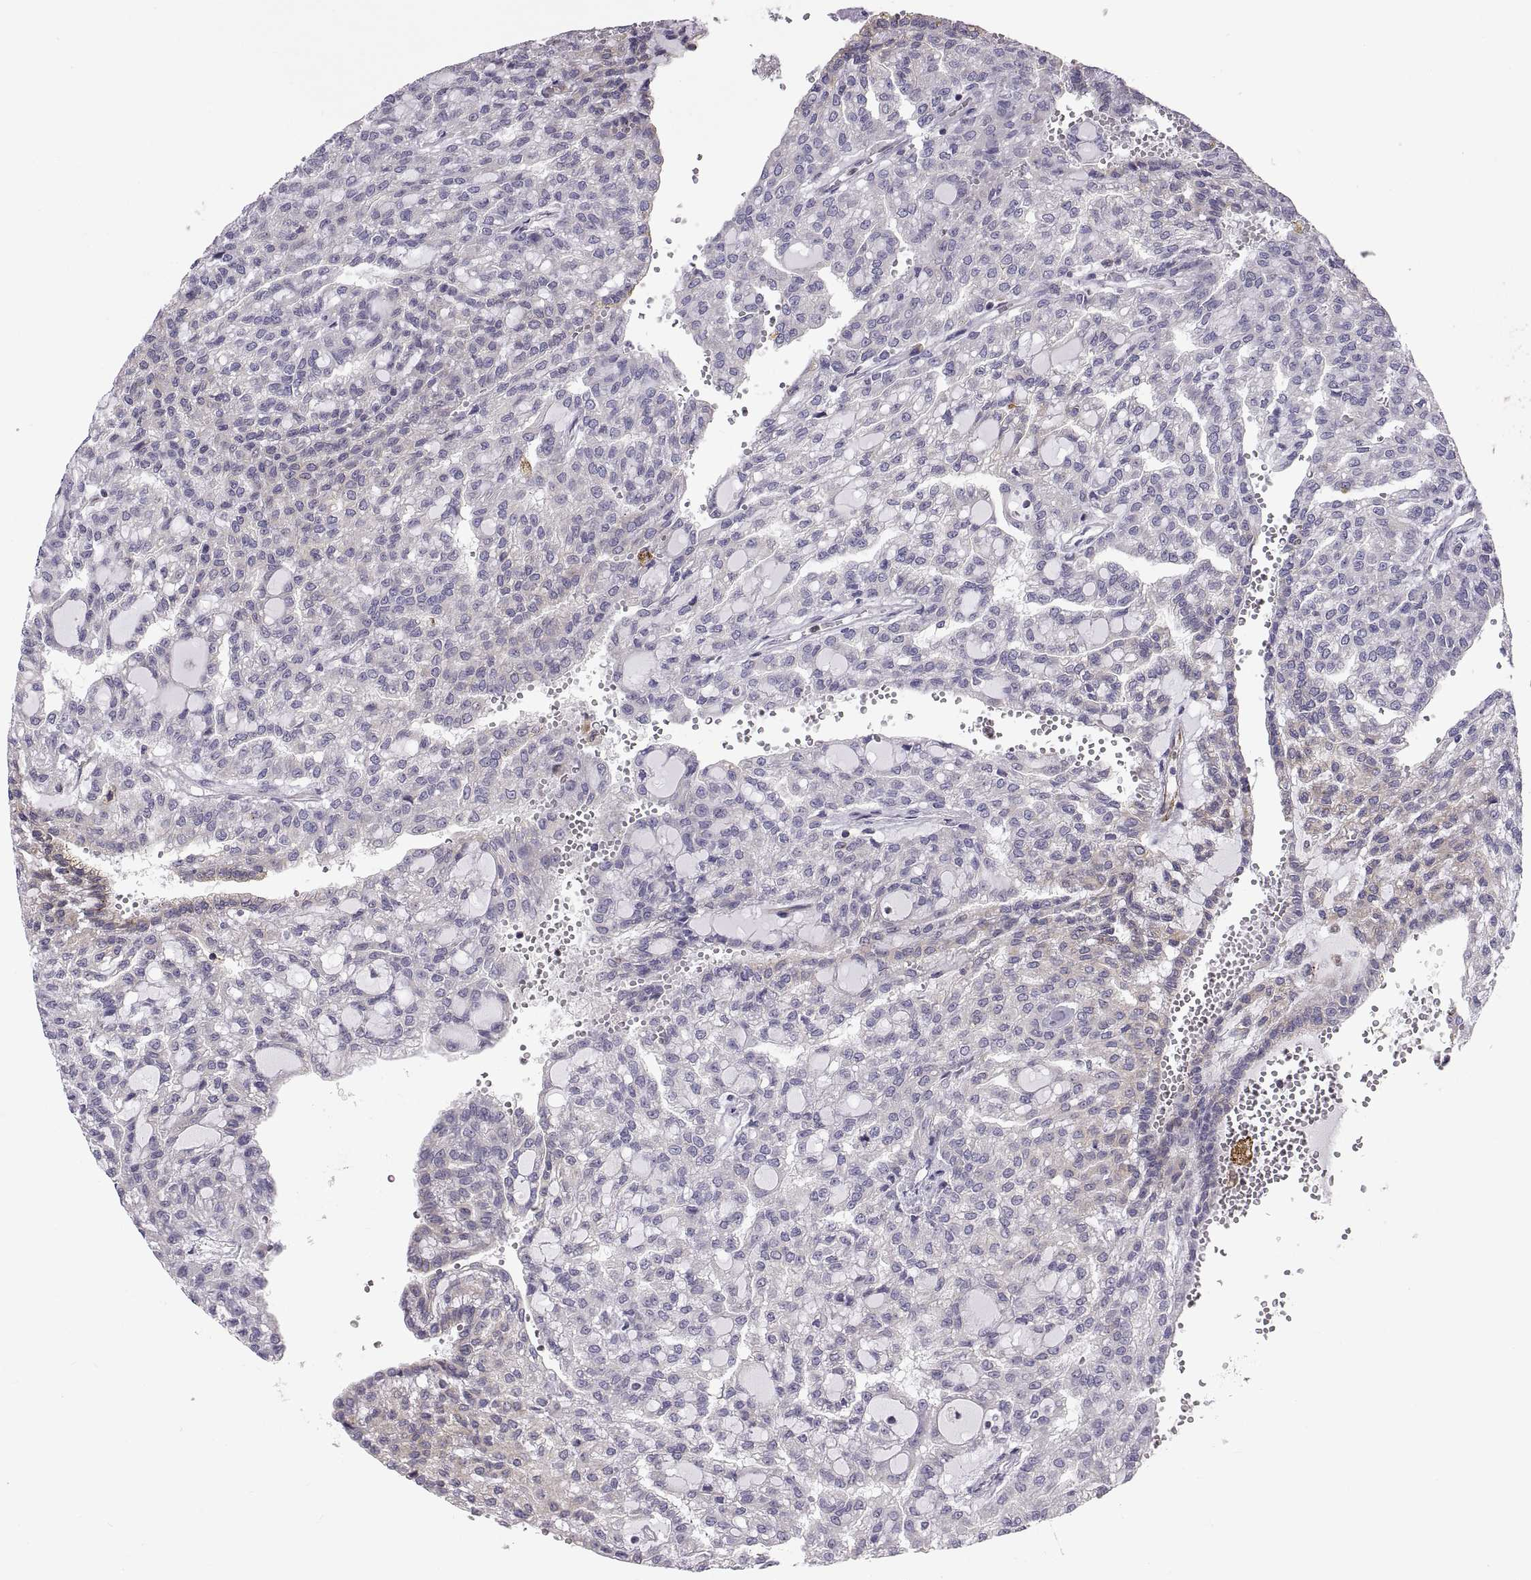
{"staining": {"intensity": "weak", "quantity": "<25%", "location": "cytoplasmic/membranous"}, "tissue": "renal cancer", "cell_type": "Tumor cells", "image_type": "cancer", "snomed": [{"axis": "morphology", "description": "Adenocarcinoma, NOS"}, {"axis": "topography", "description": "Kidney"}], "caption": "Renal cancer was stained to show a protein in brown. There is no significant positivity in tumor cells.", "gene": "ERO1A", "patient": {"sex": "male", "age": 63}}